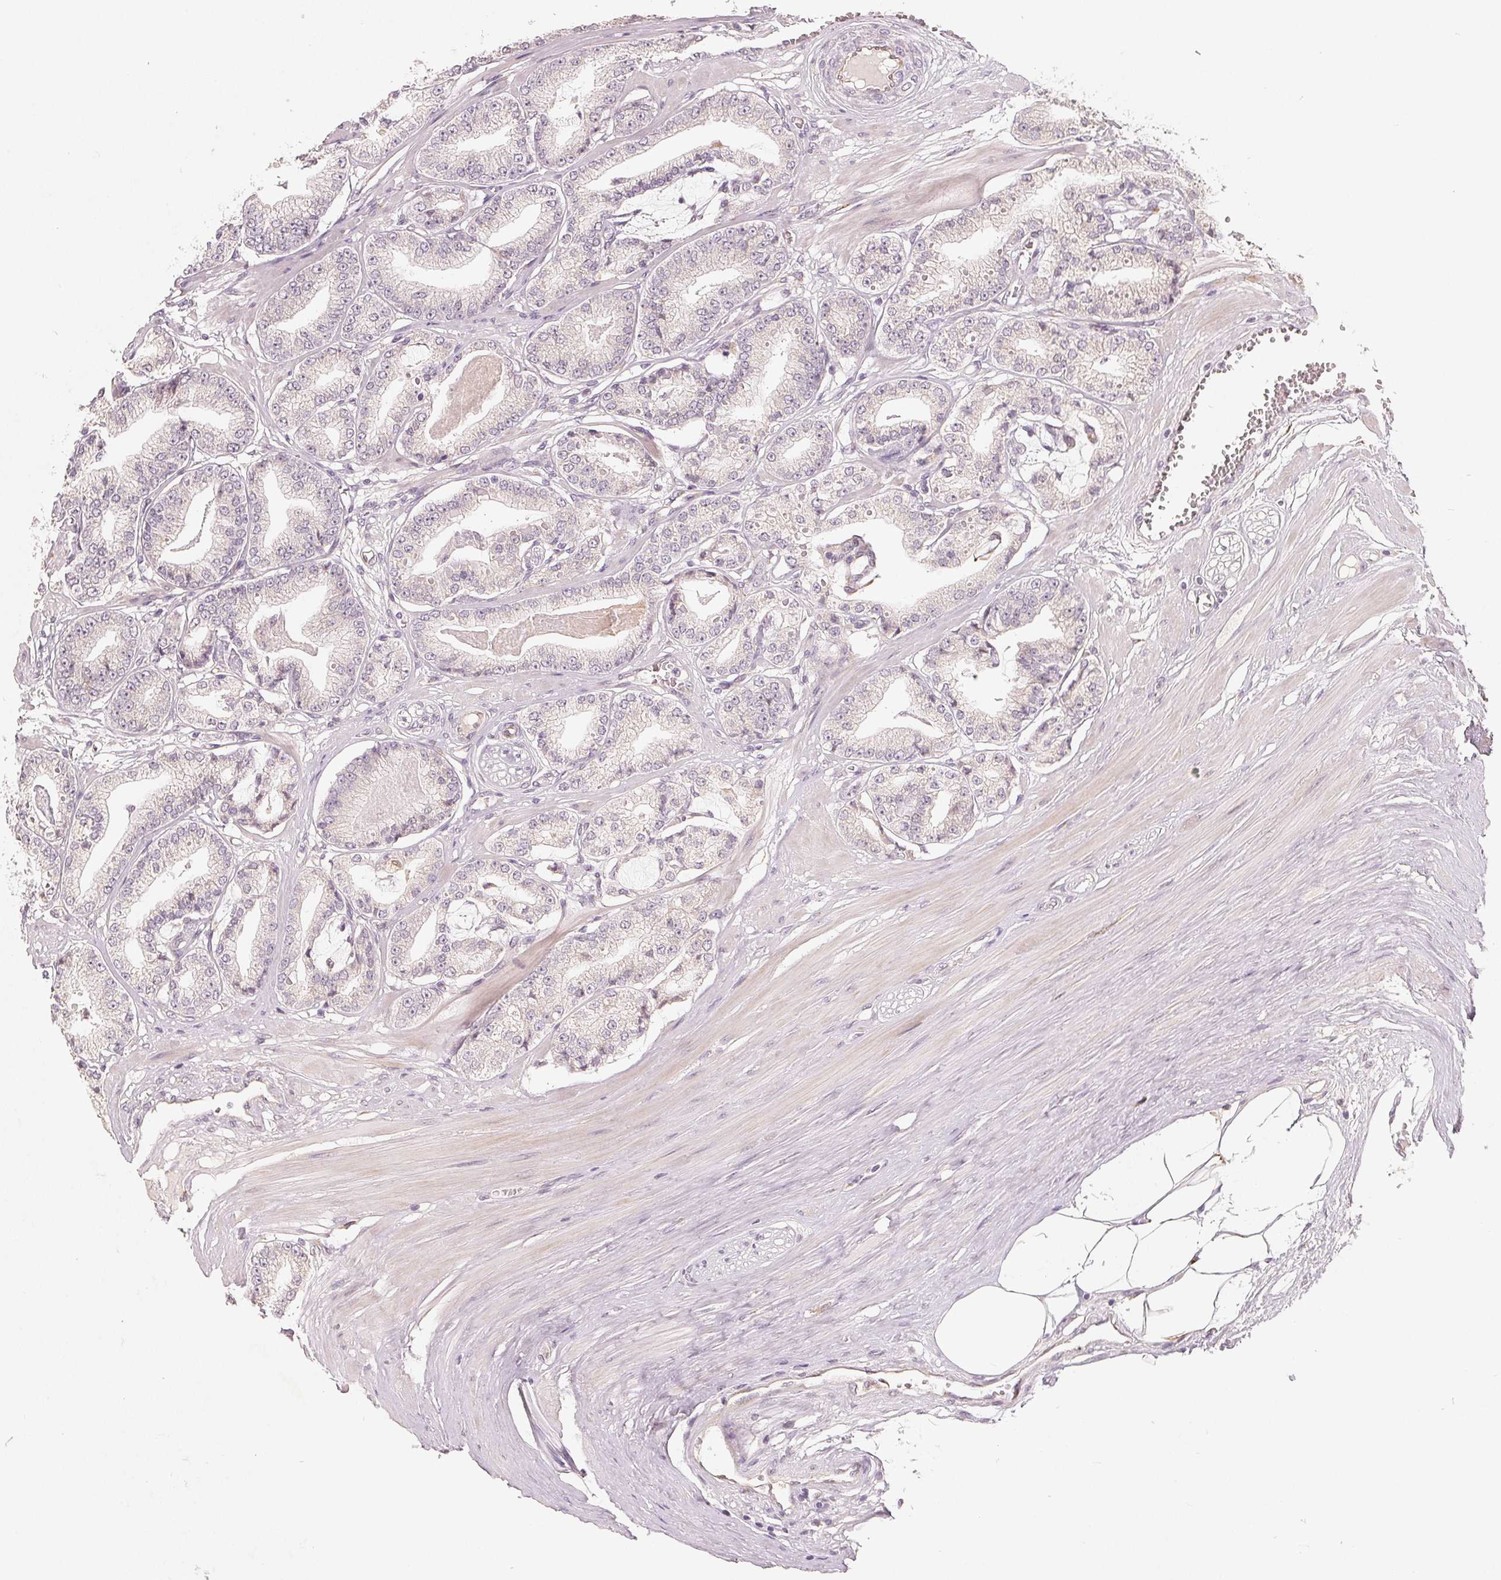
{"staining": {"intensity": "negative", "quantity": "none", "location": "none"}, "tissue": "prostate cancer", "cell_type": "Tumor cells", "image_type": "cancer", "snomed": [{"axis": "morphology", "description": "Adenocarcinoma, High grade"}, {"axis": "topography", "description": "Prostate"}], "caption": "A high-resolution micrograph shows IHC staining of prostate cancer, which shows no significant positivity in tumor cells. (IHC, brightfield microscopy, high magnification).", "gene": "TMSB15B", "patient": {"sex": "male", "age": 71}}